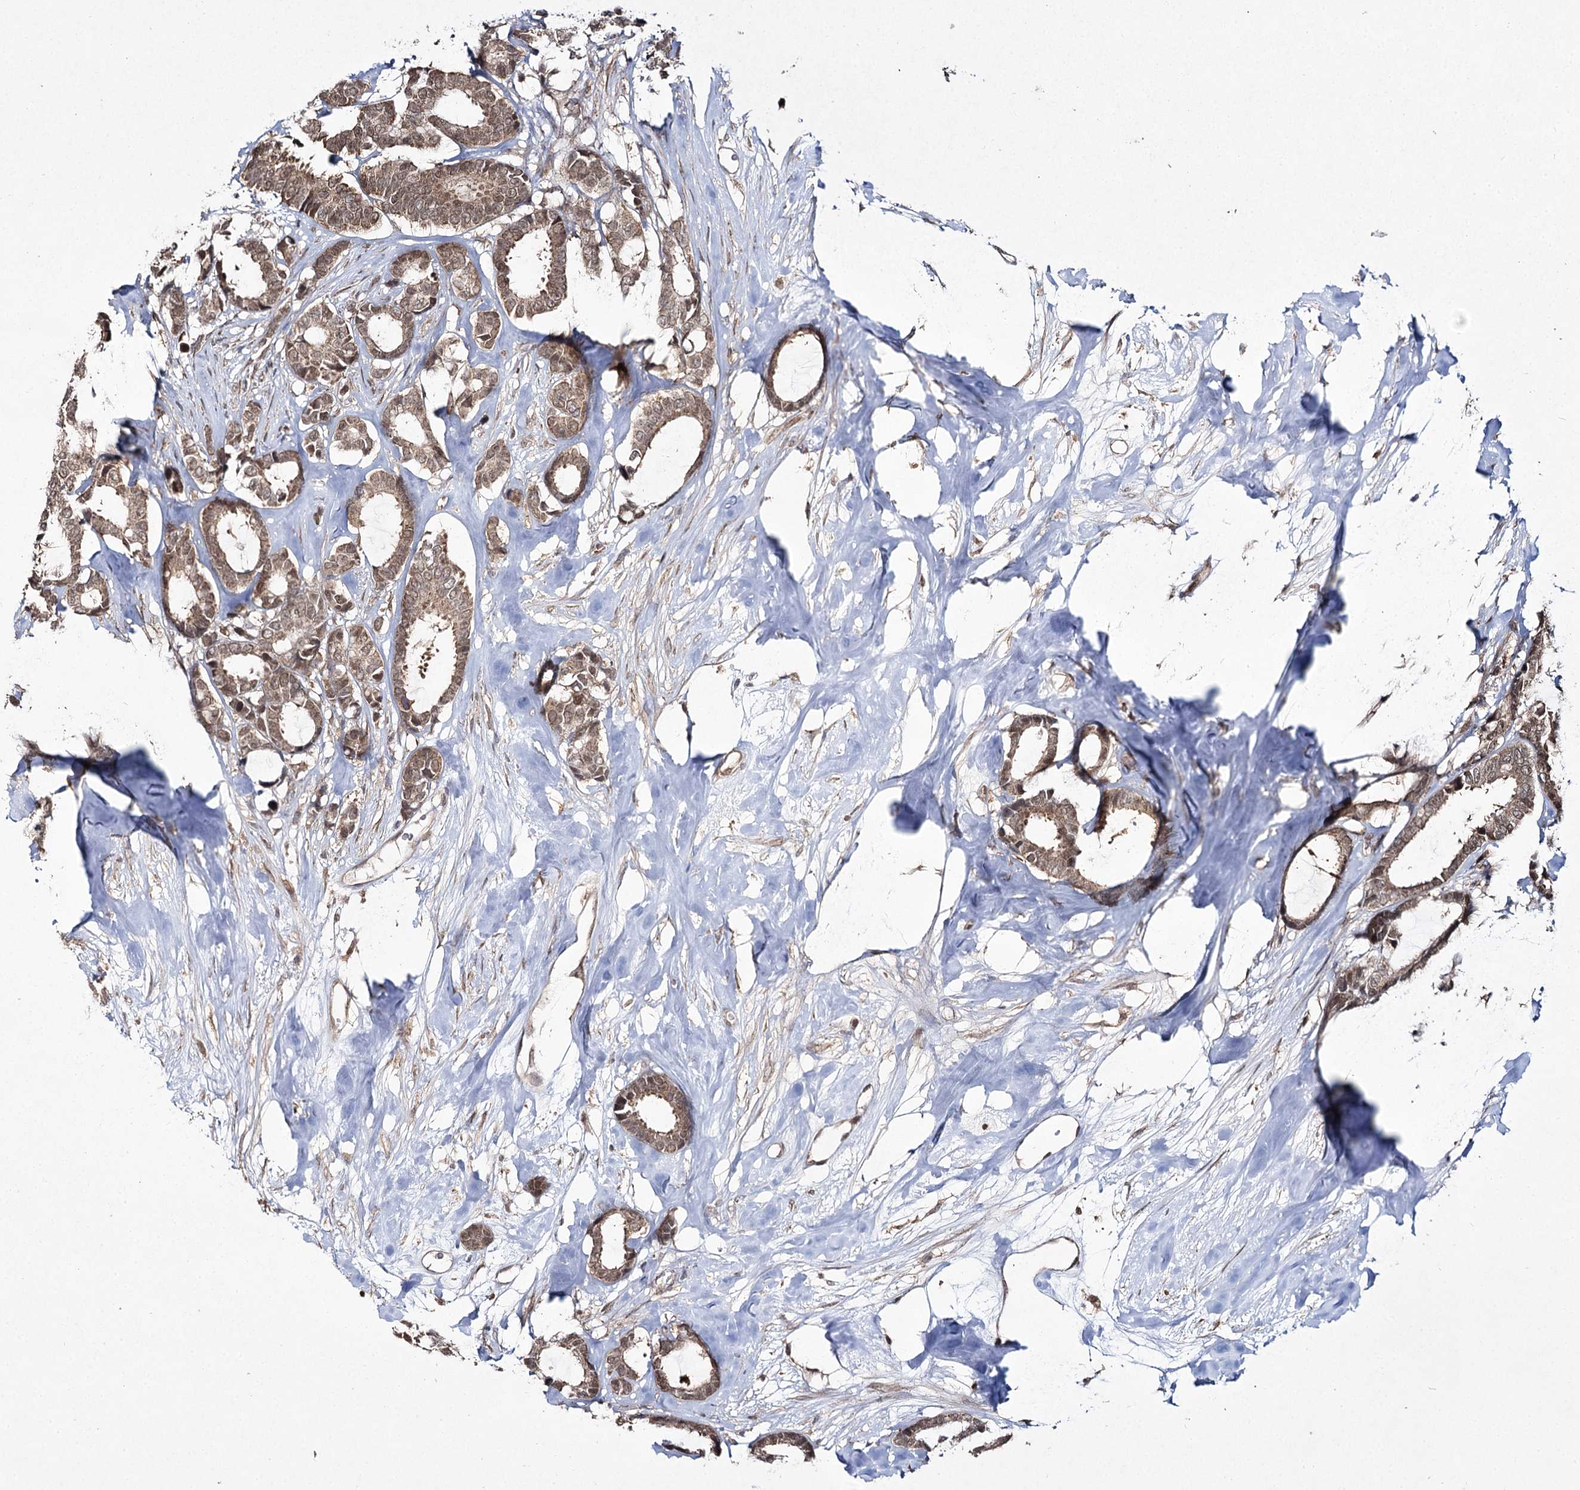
{"staining": {"intensity": "moderate", "quantity": ">75%", "location": "cytoplasmic/membranous,nuclear"}, "tissue": "breast cancer", "cell_type": "Tumor cells", "image_type": "cancer", "snomed": [{"axis": "morphology", "description": "Duct carcinoma"}, {"axis": "topography", "description": "Breast"}], "caption": "Moderate cytoplasmic/membranous and nuclear expression for a protein is identified in approximately >75% of tumor cells of breast invasive ductal carcinoma using immunohistochemistry (IHC).", "gene": "TRNT1", "patient": {"sex": "female", "age": 87}}